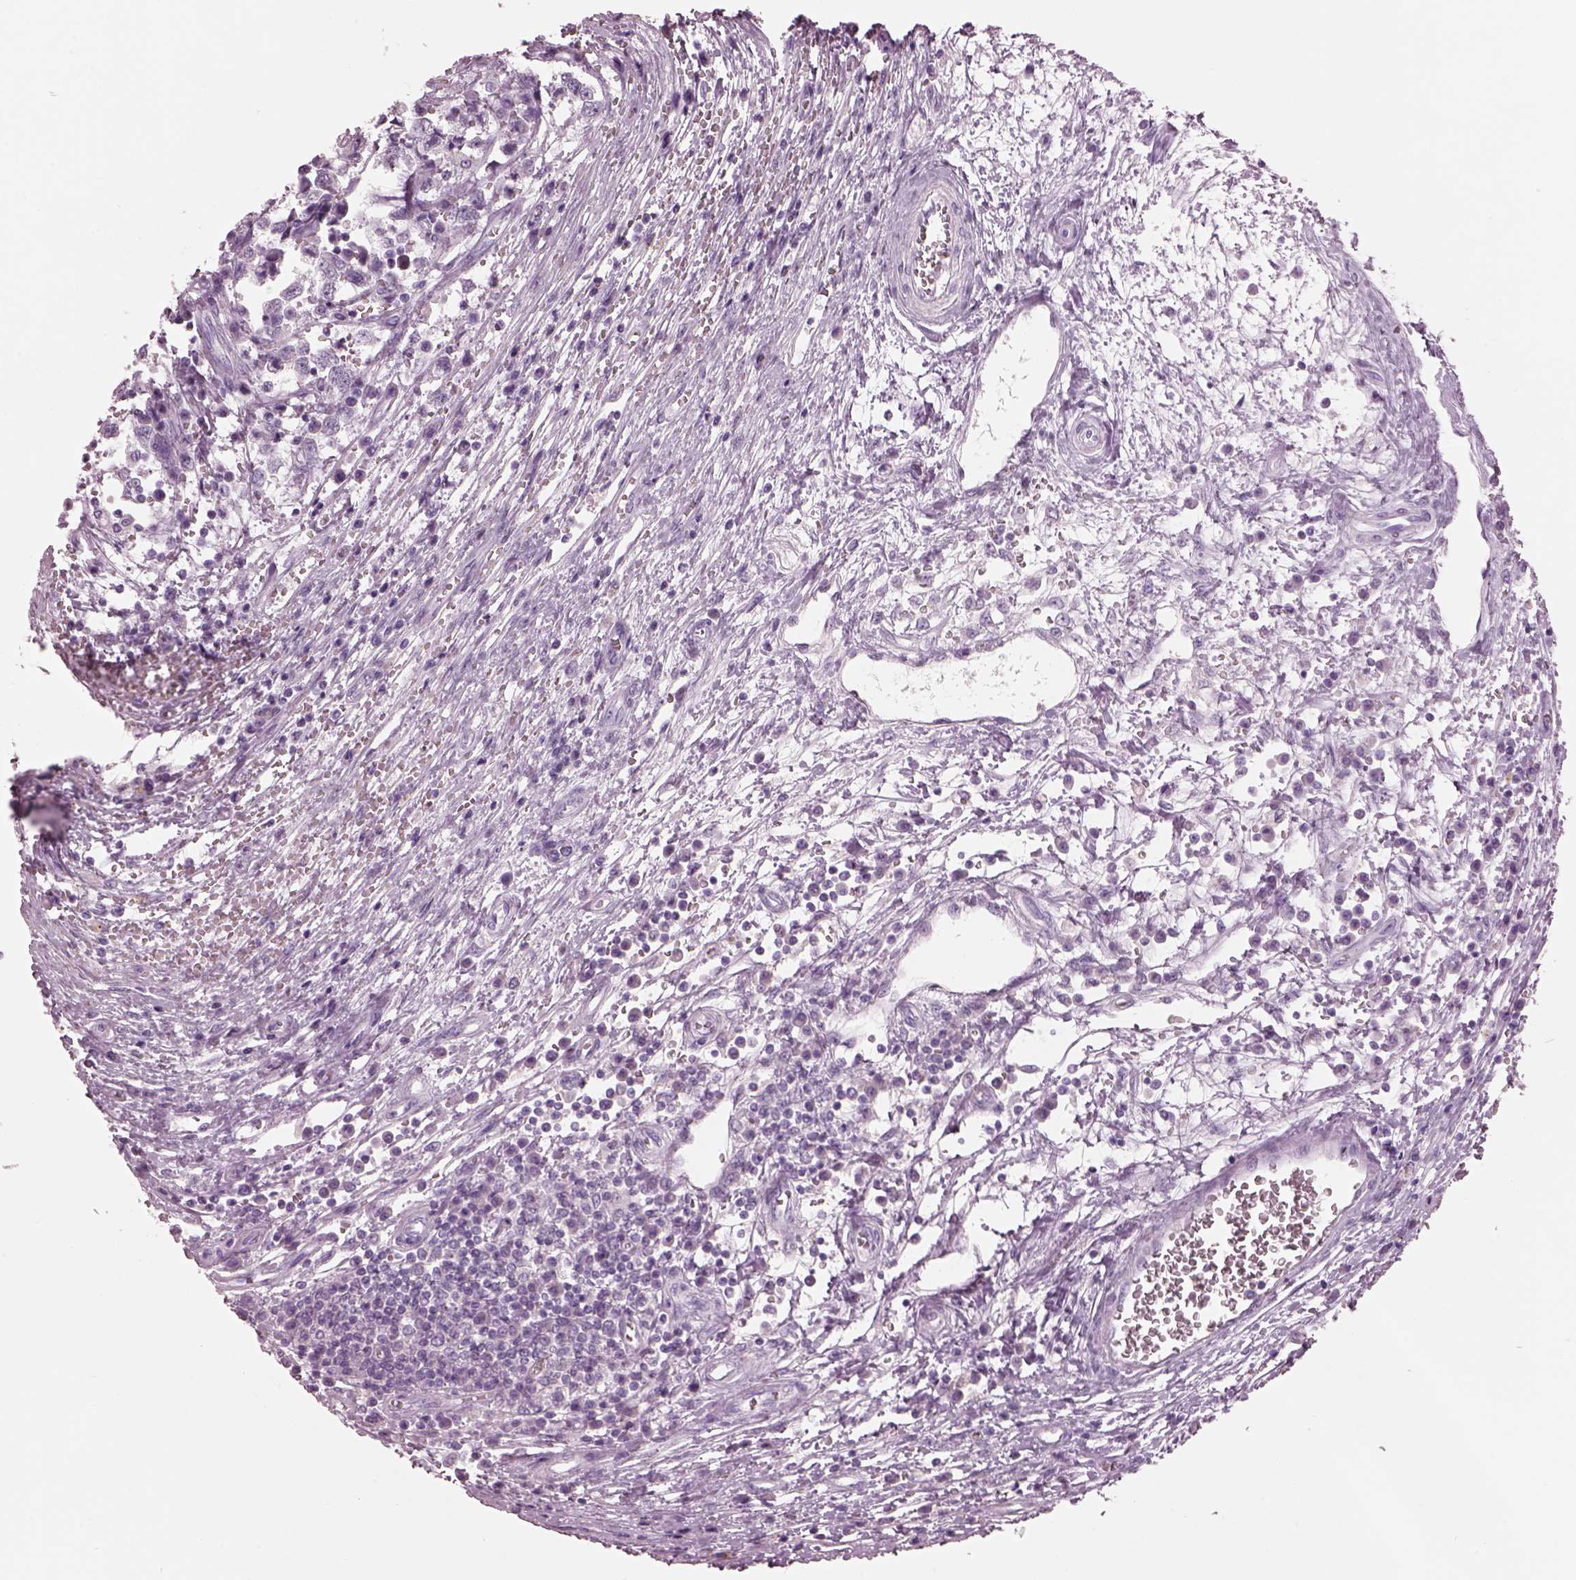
{"staining": {"intensity": "negative", "quantity": "none", "location": "none"}, "tissue": "testis cancer", "cell_type": "Tumor cells", "image_type": "cancer", "snomed": [{"axis": "morphology", "description": "Normal tissue, NOS"}, {"axis": "morphology", "description": "Seminoma, NOS"}, {"axis": "topography", "description": "Testis"}, {"axis": "topography", "description": "Epididymis"}], "caption": "A photomicrograph of testis cancer stained for a protein demonstrates no brown staining in tumor cells.", "gene": "PACRG", "patient": {"sex": "male", "age": 34}}